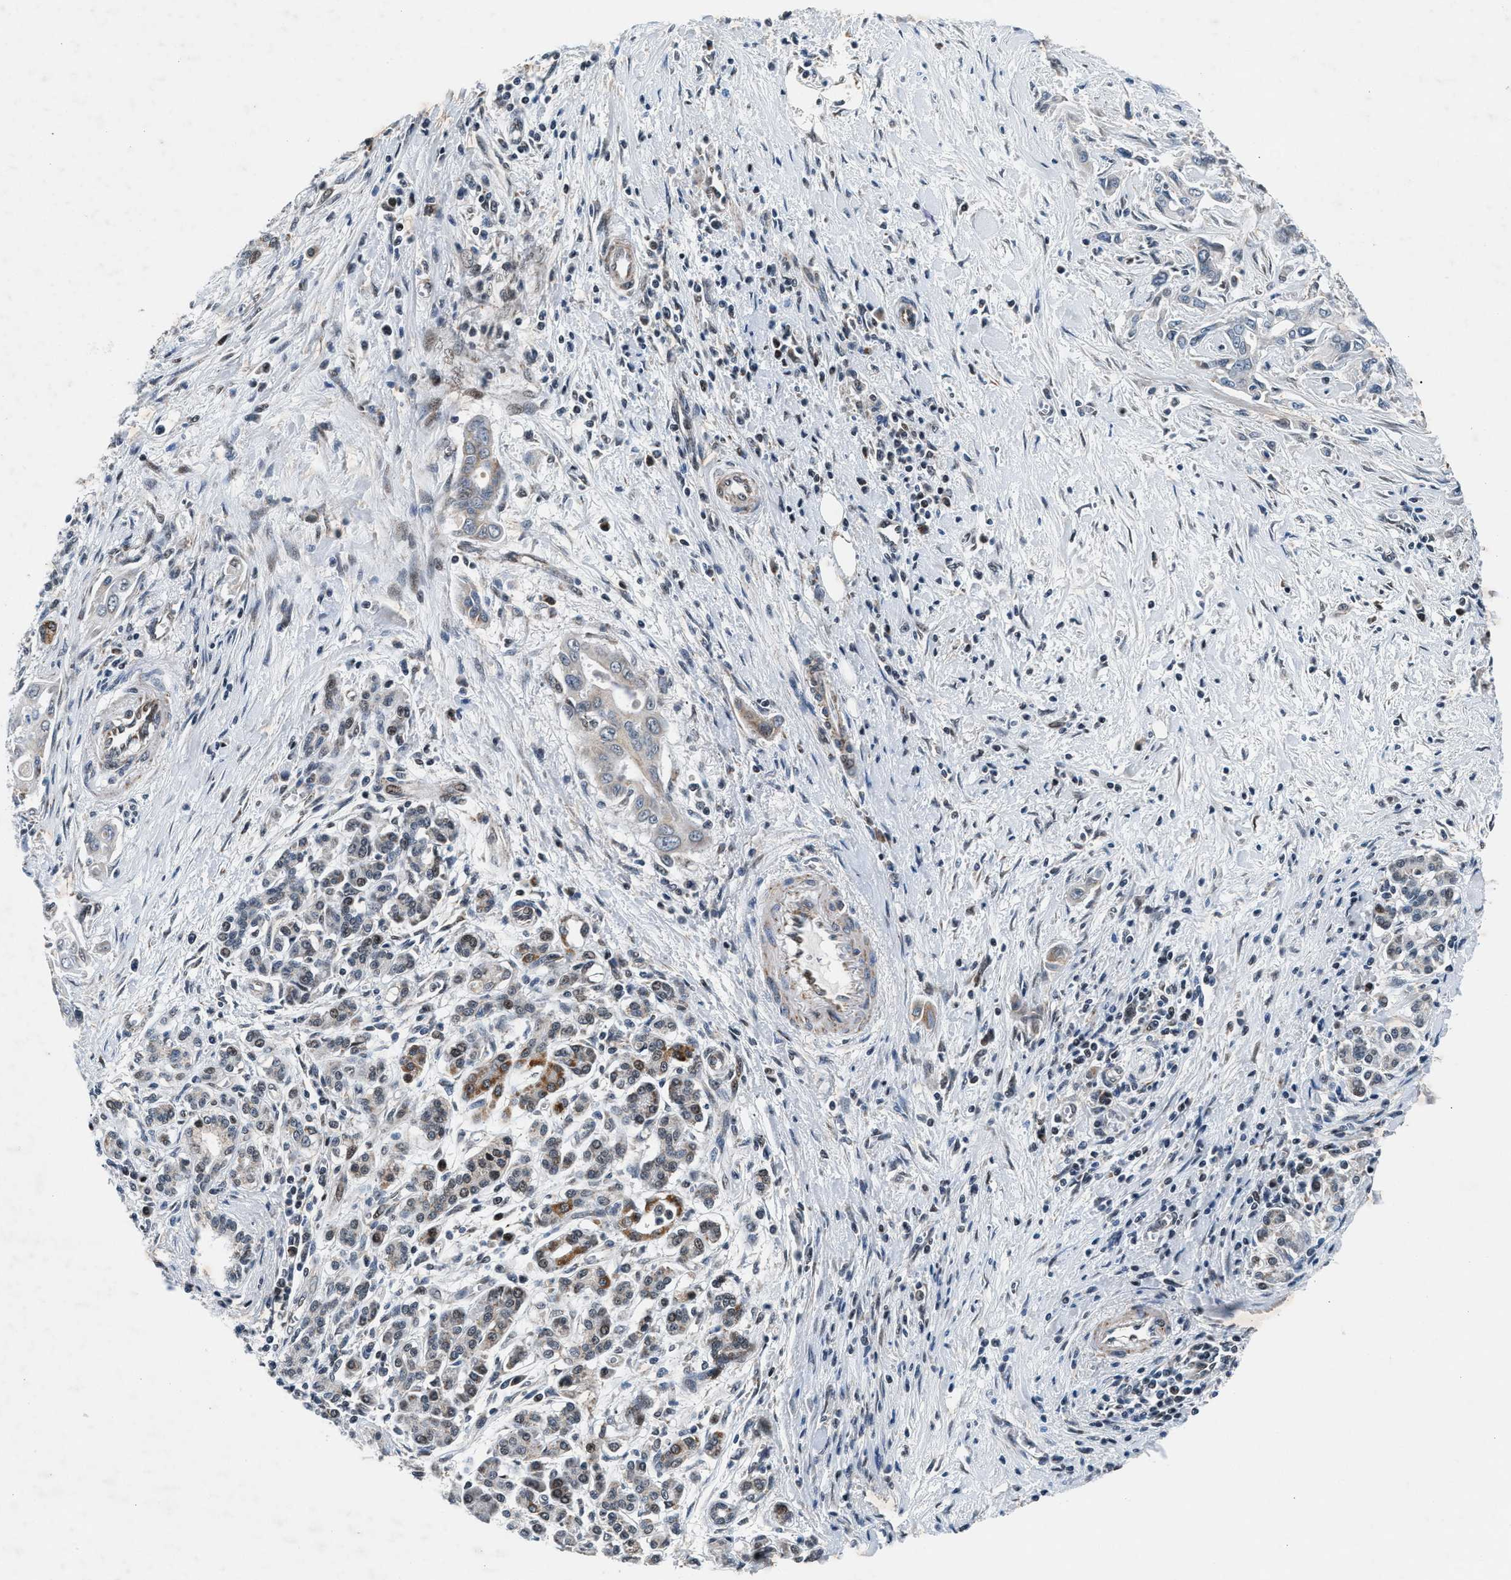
{"staining": {"intensity": "negative", "quantity": "none", "location": "none"}, "tissue": "pancreatic cancer", "cell_type": "Tumor cells", "image_type": "cancer", "snomed": [{"axis": "morphology", "description": "Adenocarcinoma, NOS"}, {"axis": "topography", "description": "Pancreas"}], "caption": "A high-resolution micrograph shows immunohistochemistry staining of pancreatic adenocarcinoma, which exhibits no significant expression in tumor cells. (Brightfield microscopy of DAB immunohistochemistry (IHC) at high magnification).", "gene": "PRRC2B", "patient": {"sex": "male", "age": 58}}